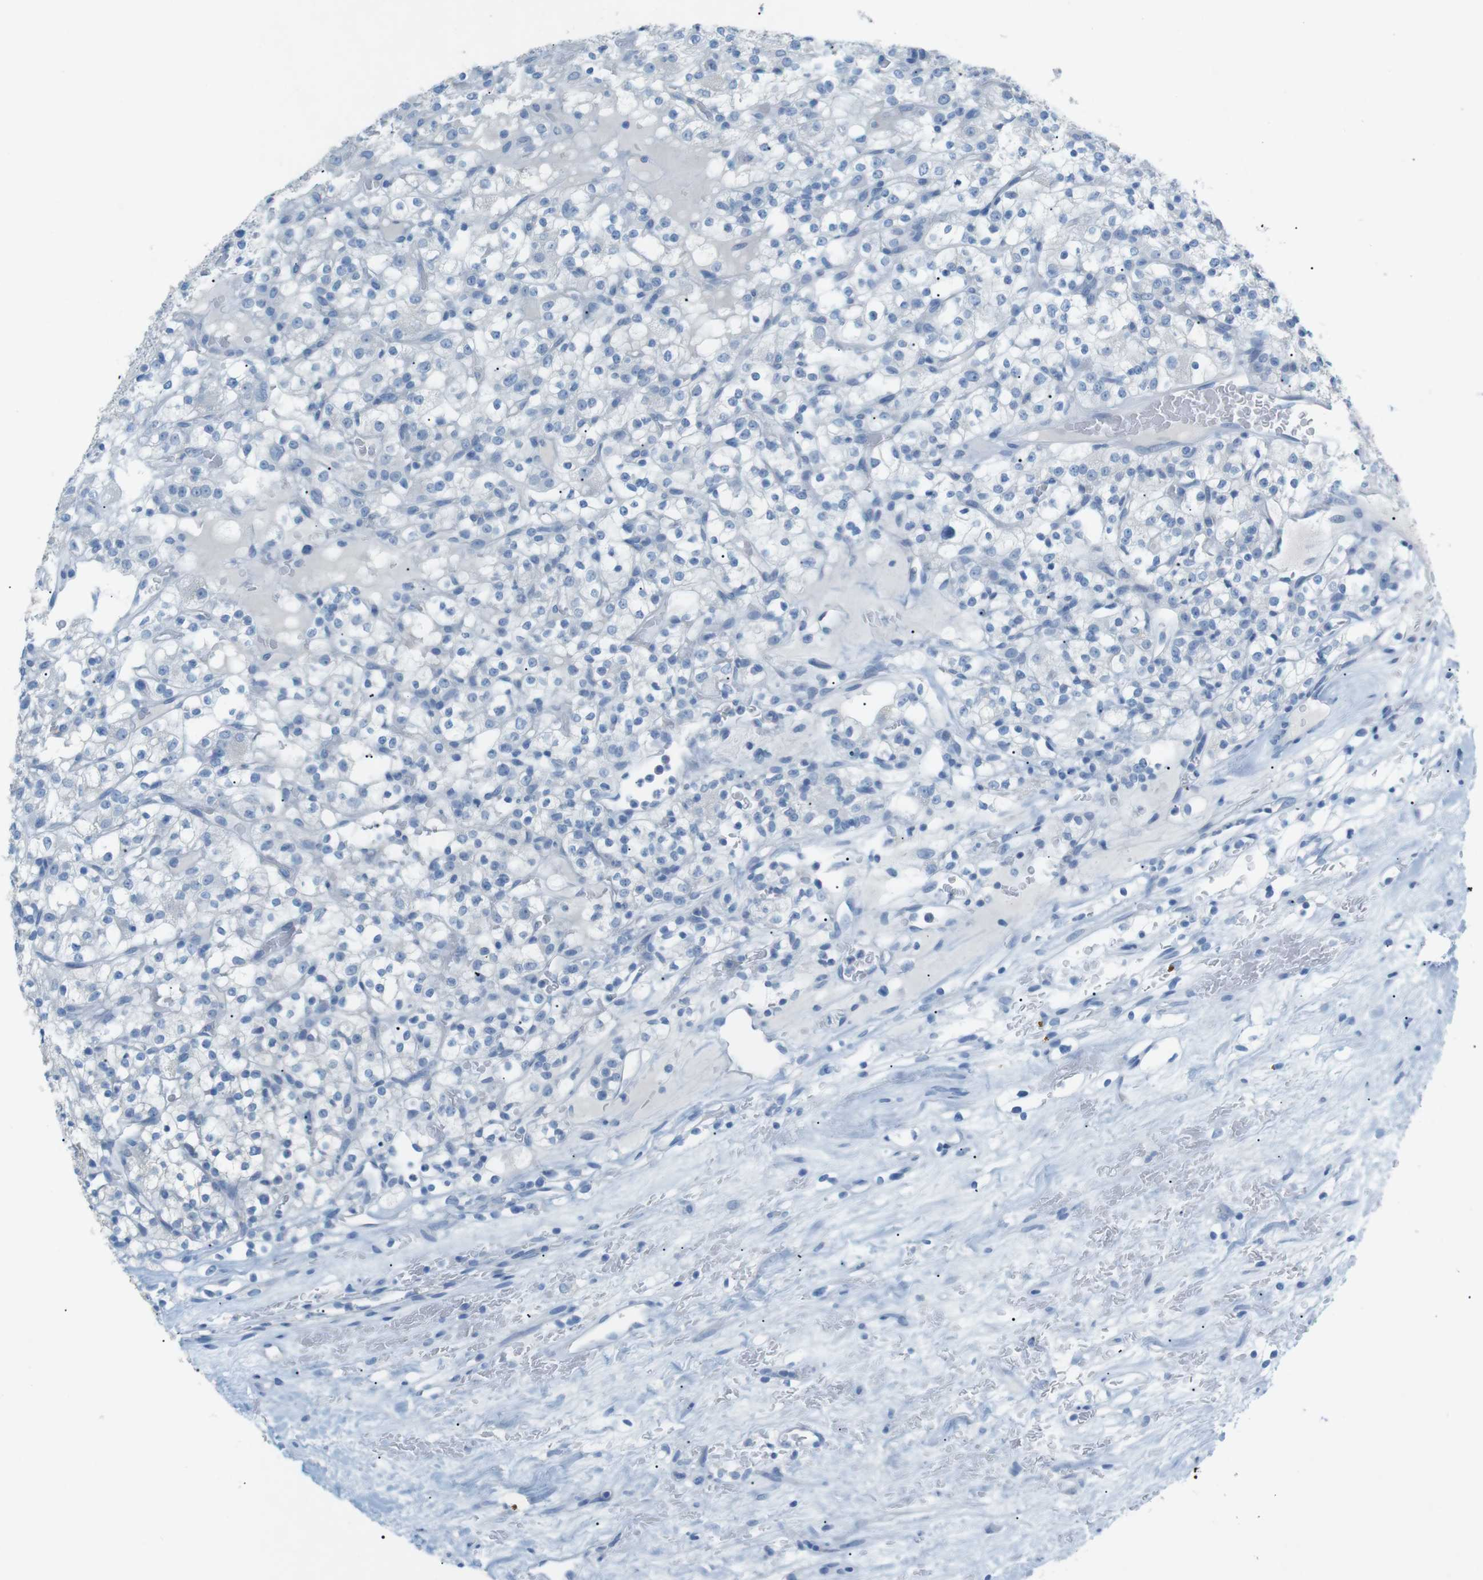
{"staining": {"intensity": "negative", "quantity": "none", "location": "none"}, "tissue": "renal cancer", "cell_type": "Tumor cells", "image_type": "cancer", "snomed": [{"axis": "morphology", "description": "Normal tissue, NOS"}, {"axis": "morphology", "description": "Adenocarcinoma, NOS"}, {"axis": "topography", "description": "Kidney"}], "caption": "Immunohistochemistry of human renal cancer (adenocarcinoma) shows no staining in tumor cells.", "gene": "SALL4", "patient": {"sex": "female", "age": 72}}